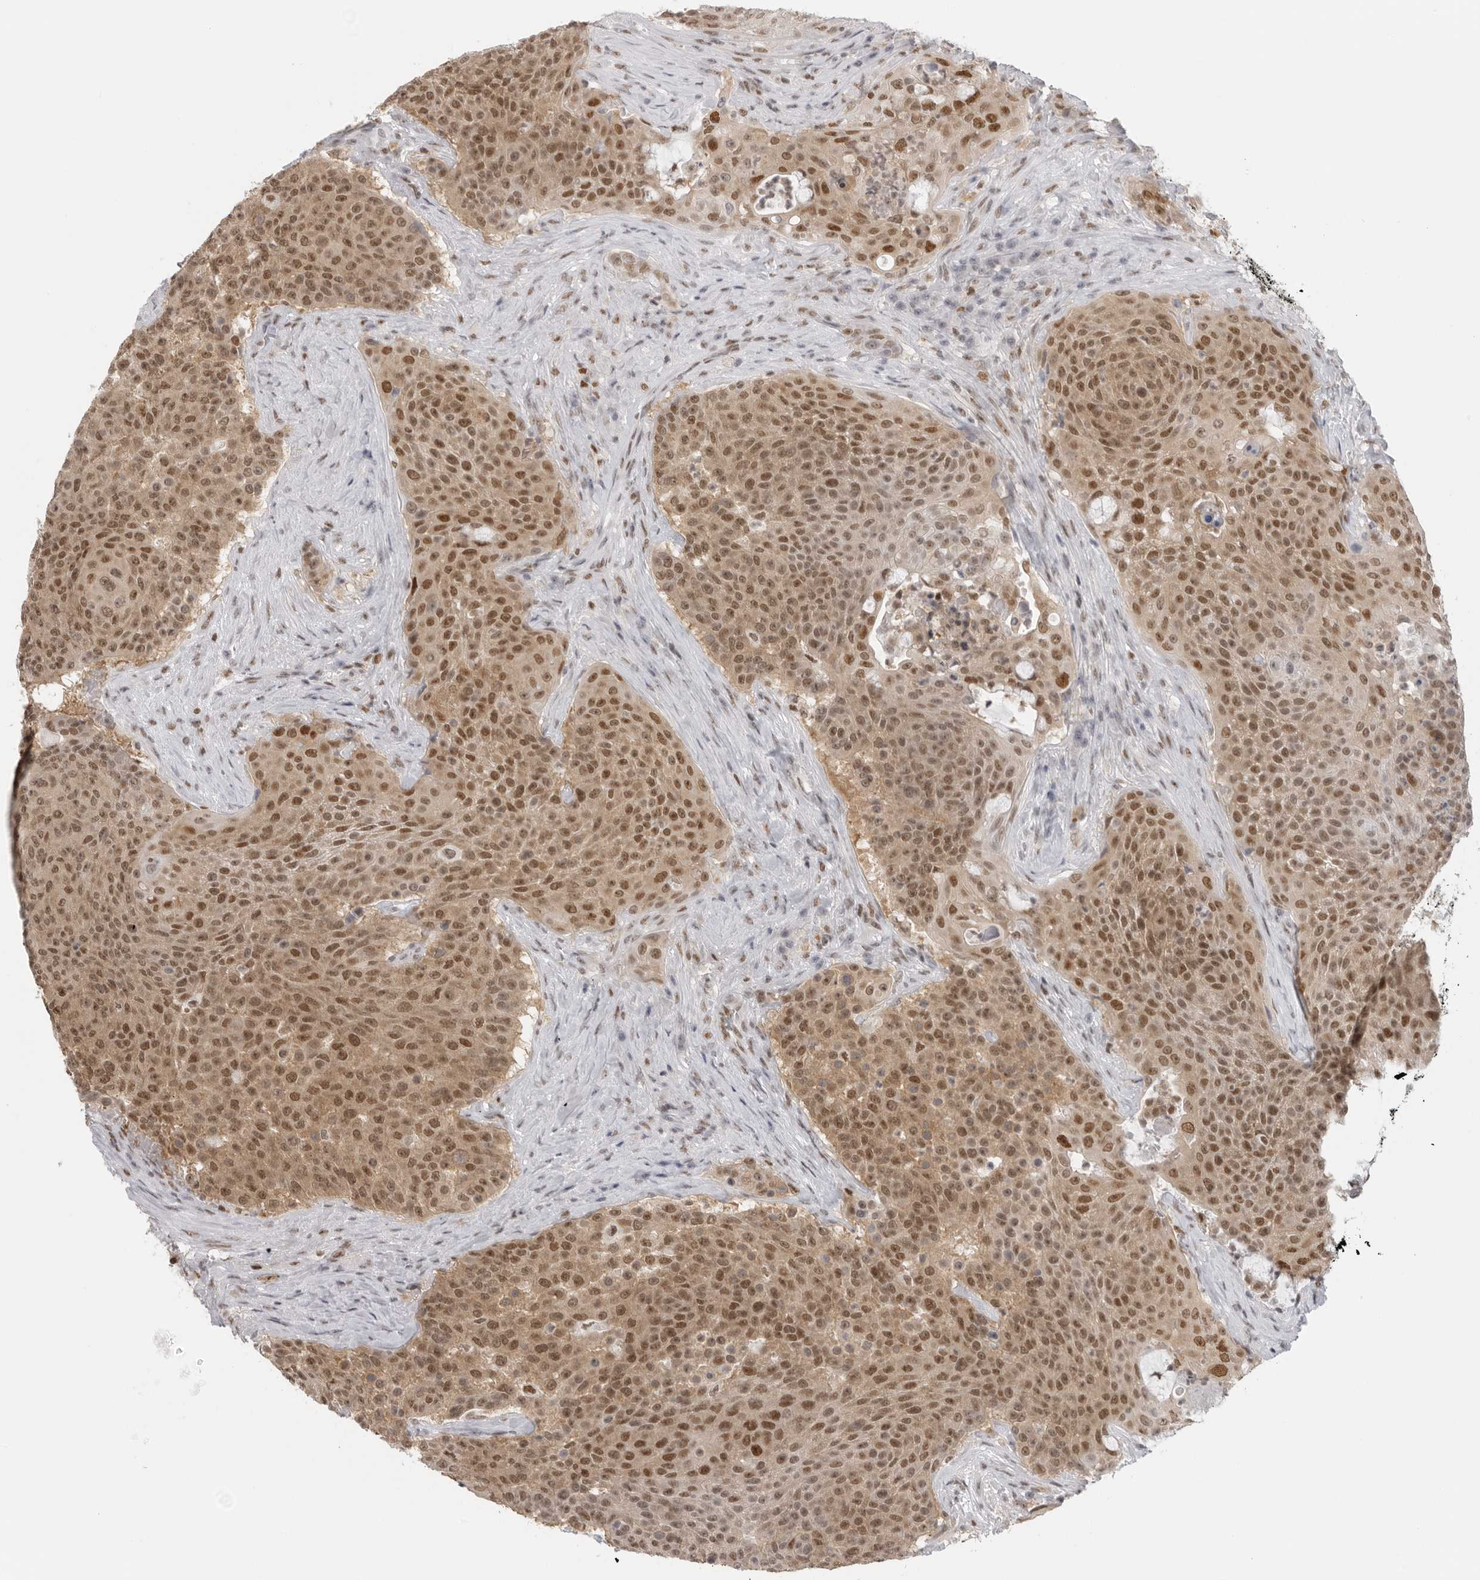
{"staining": {"intensity": "moderate", "quantity": ">75%", "location": "cytoplasmic/membranous,nuclear"}, "tissue": "urothelial cancer", "cell_type": "Tumor cells", "image_type": "cancer", "snomed": [{"axis": "morphology", "description": "Urothelial carcinoma, High grade"}, {"axis": "topography", "description": "Urinary bladder"}], "caption": "Protein analysis of high-grade urothelial carcinoma tissue displays moderate cytoplasmic/membranous and nuclear positivity in approximately >75% of tumor cells.", "gene": "RPA2", "patient": {"sex": "female", "age": 63}}